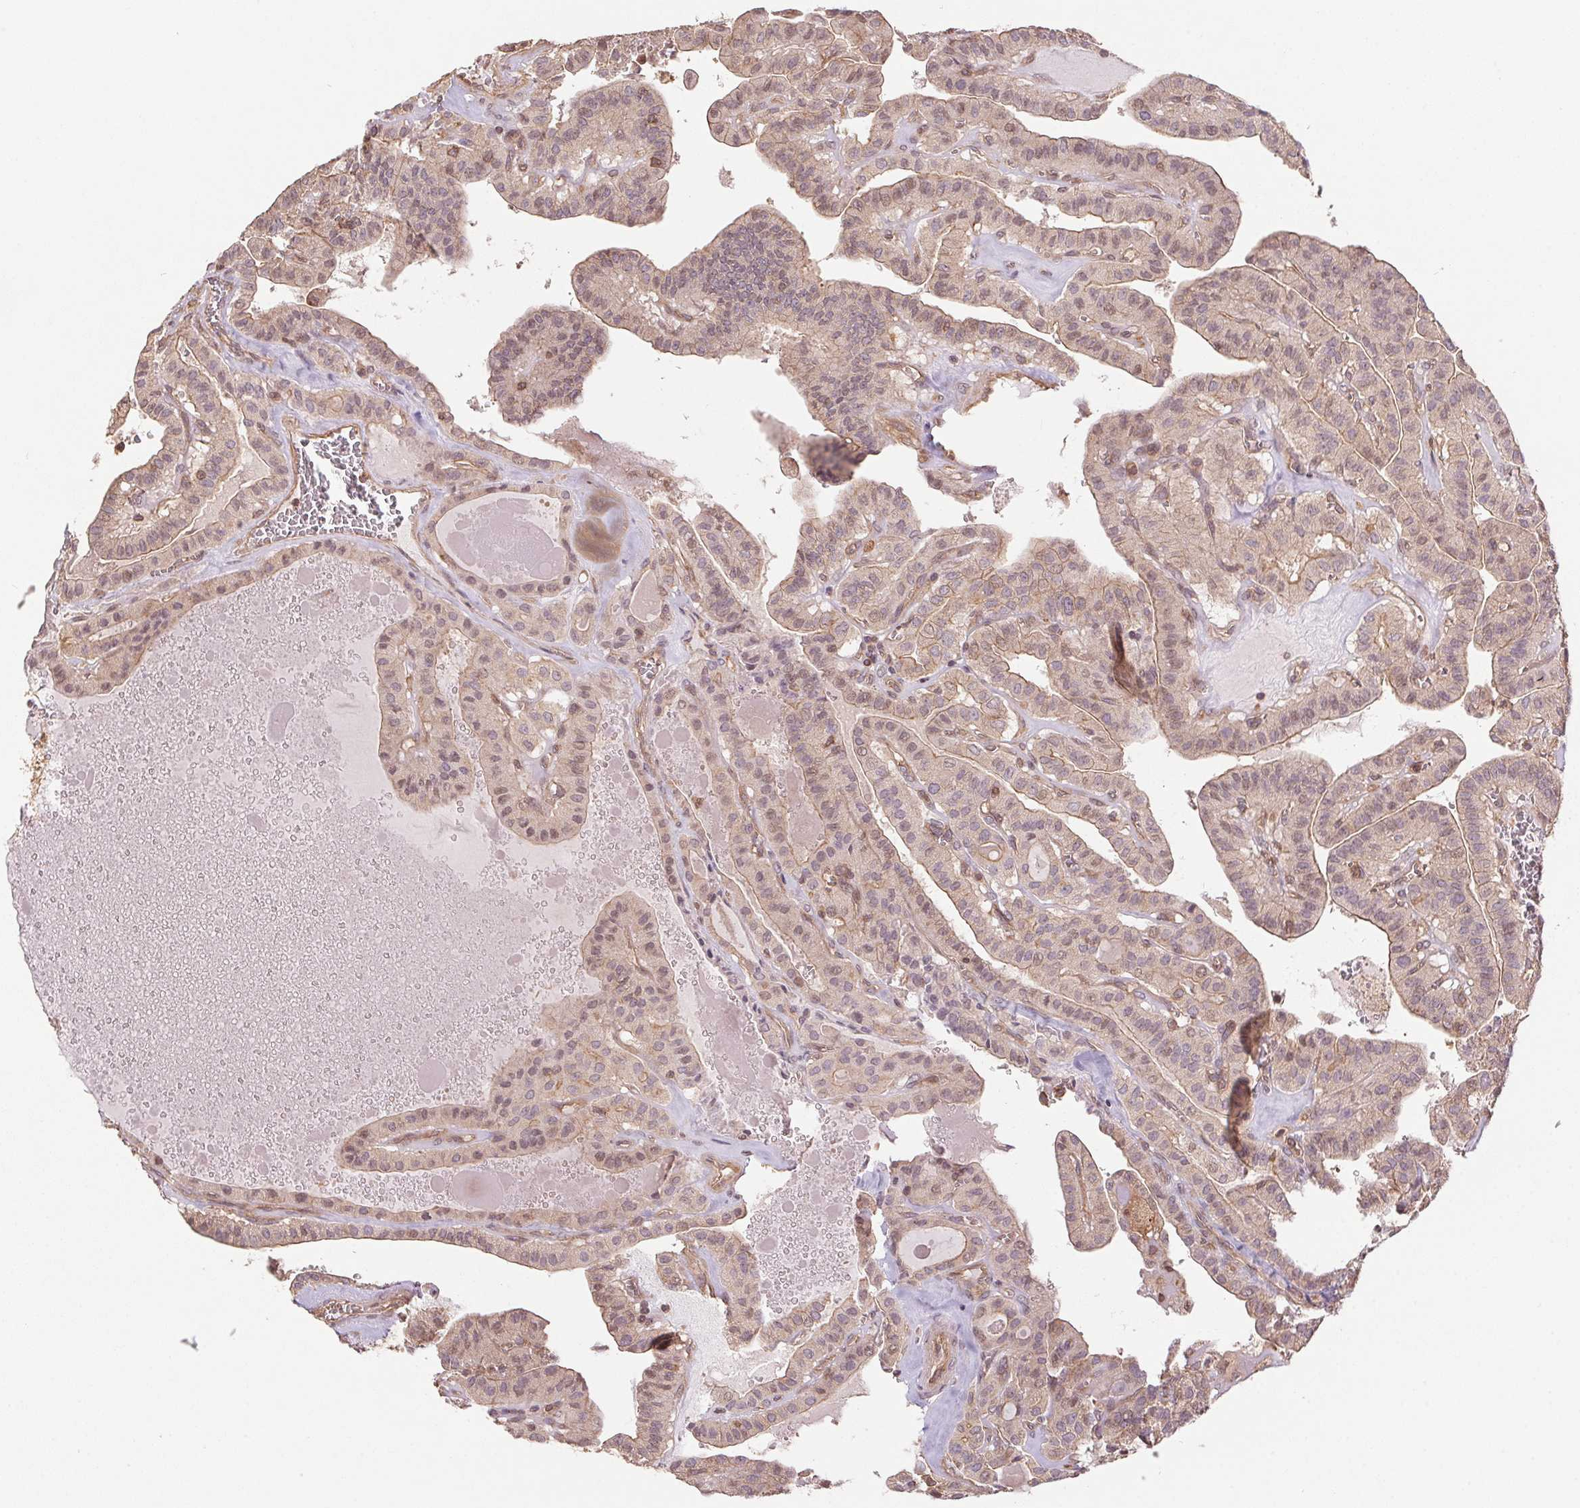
{"staining": {"intensity": "weak", "quantity": ">75%", "location": "cytoplasmic/membranous,nuclear"}, "tissue": "thyroid cancer", "cell_type": "Tumor cells", "image_type": "cancer", "snomed": [{"axis": "morphology", "description": "Papillary adenocarcinoma, NOS"}, {"axis": "topography", "description": "Thyroid gland"}], "caption": "Brown immunohistochemical staining in human thyroid cancer (papillary adenocarcinoma) shows weak cytoplasmic/membranous and nuclear positivity in approximately >75% of tumor cells.", "gene": "TUBA3D", "patient": {"sex": "male", "age": 52}}